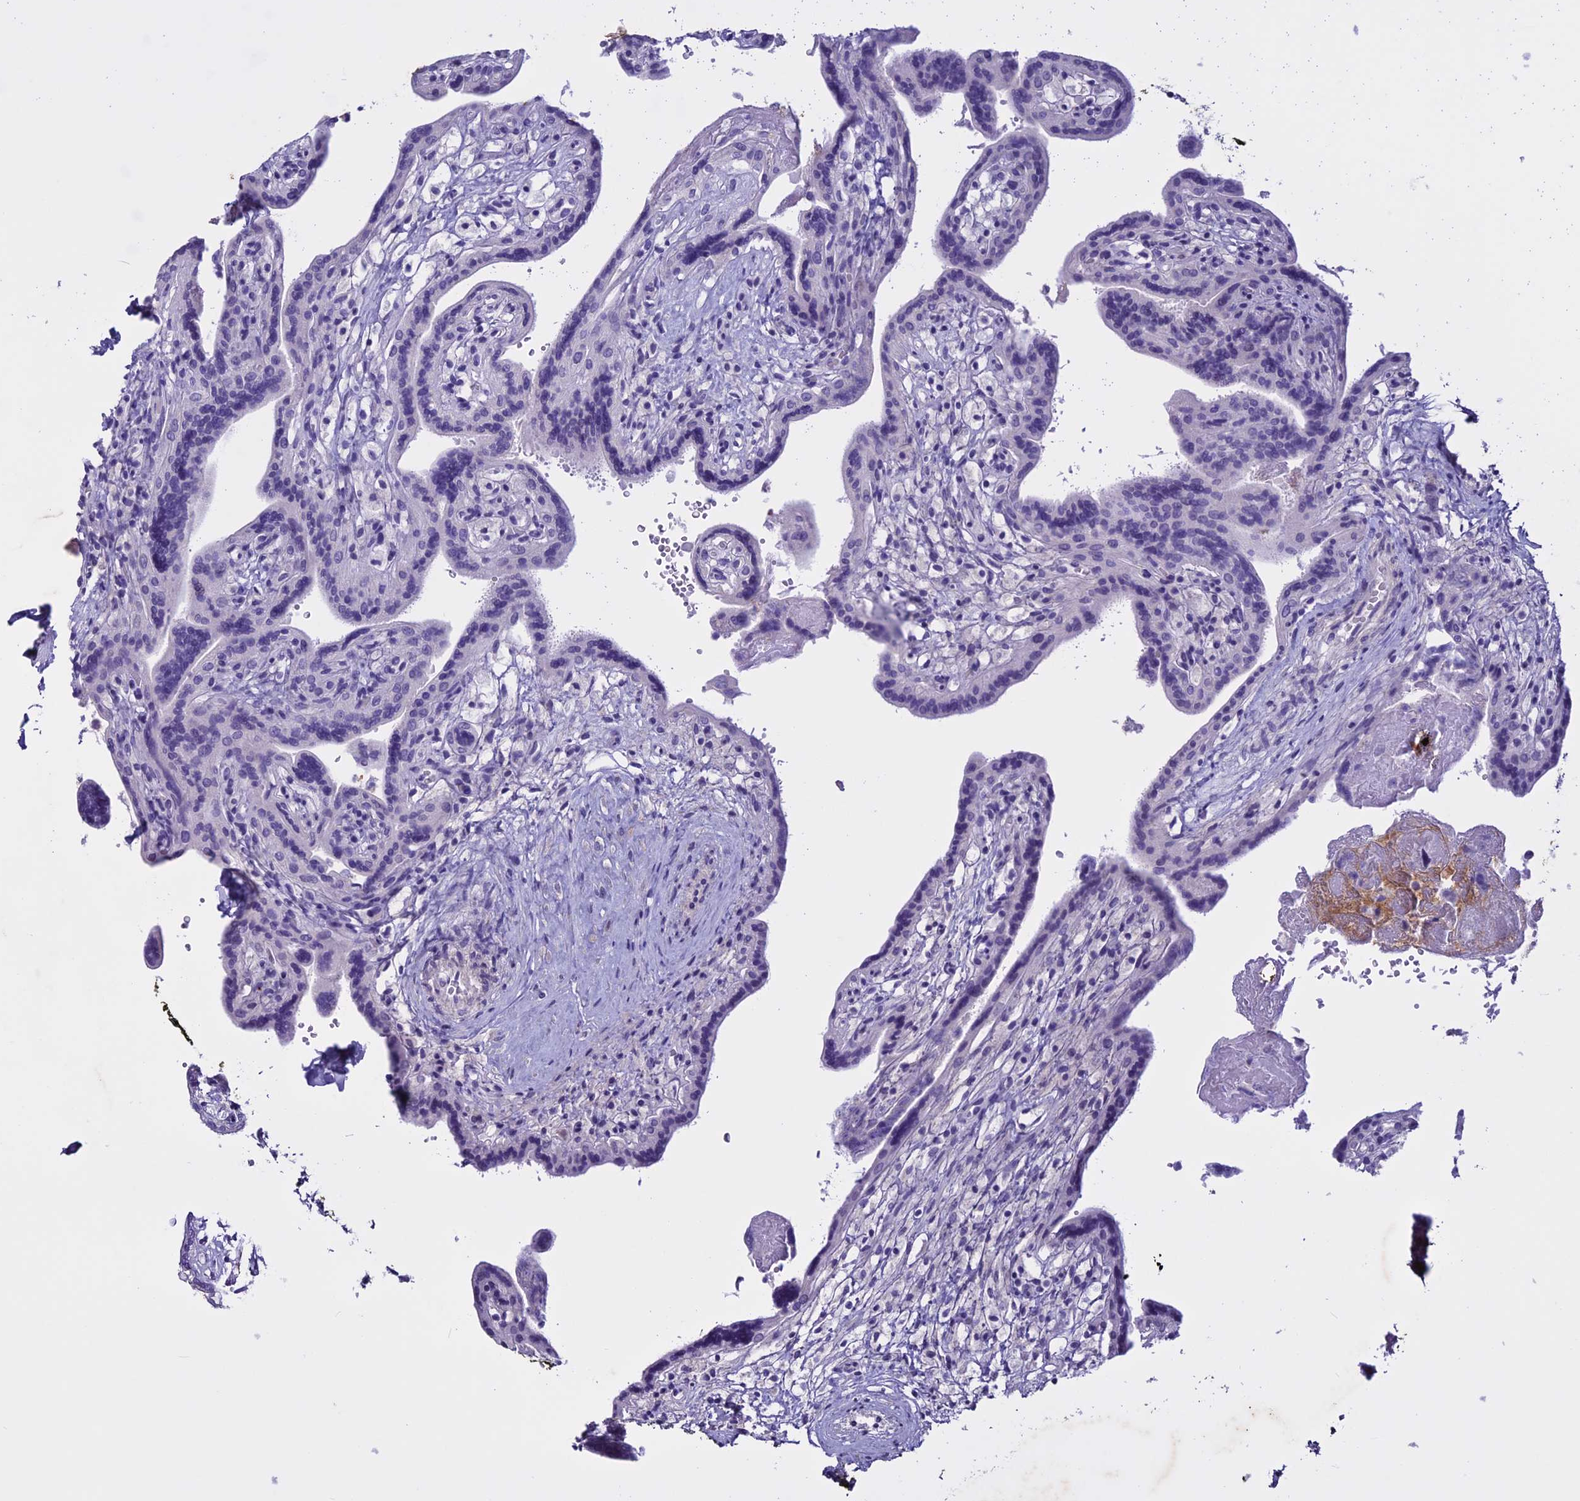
{"staining": {"intensity": "negative", "quantity": "none", "location": "none"}, "tissue": "placenta", "cell_type": "Trophoblastic cells", "image_type": "normal", "snomed": [{"axis": "morphology", "description": "Normal tissue, NOS"}, {"axis": "topography", "description": "Placenta"}], "caption": "Protein analysis of unremarkable placenta reveals no significant expression in trophoblastic cells. (Stains: DAB IHC with hematoxylin counter stain, Microscopy: brightfield microscopy at high magnification).", "gene": "CLEC2L", "patient": {"sex": "female", "age": 37}}